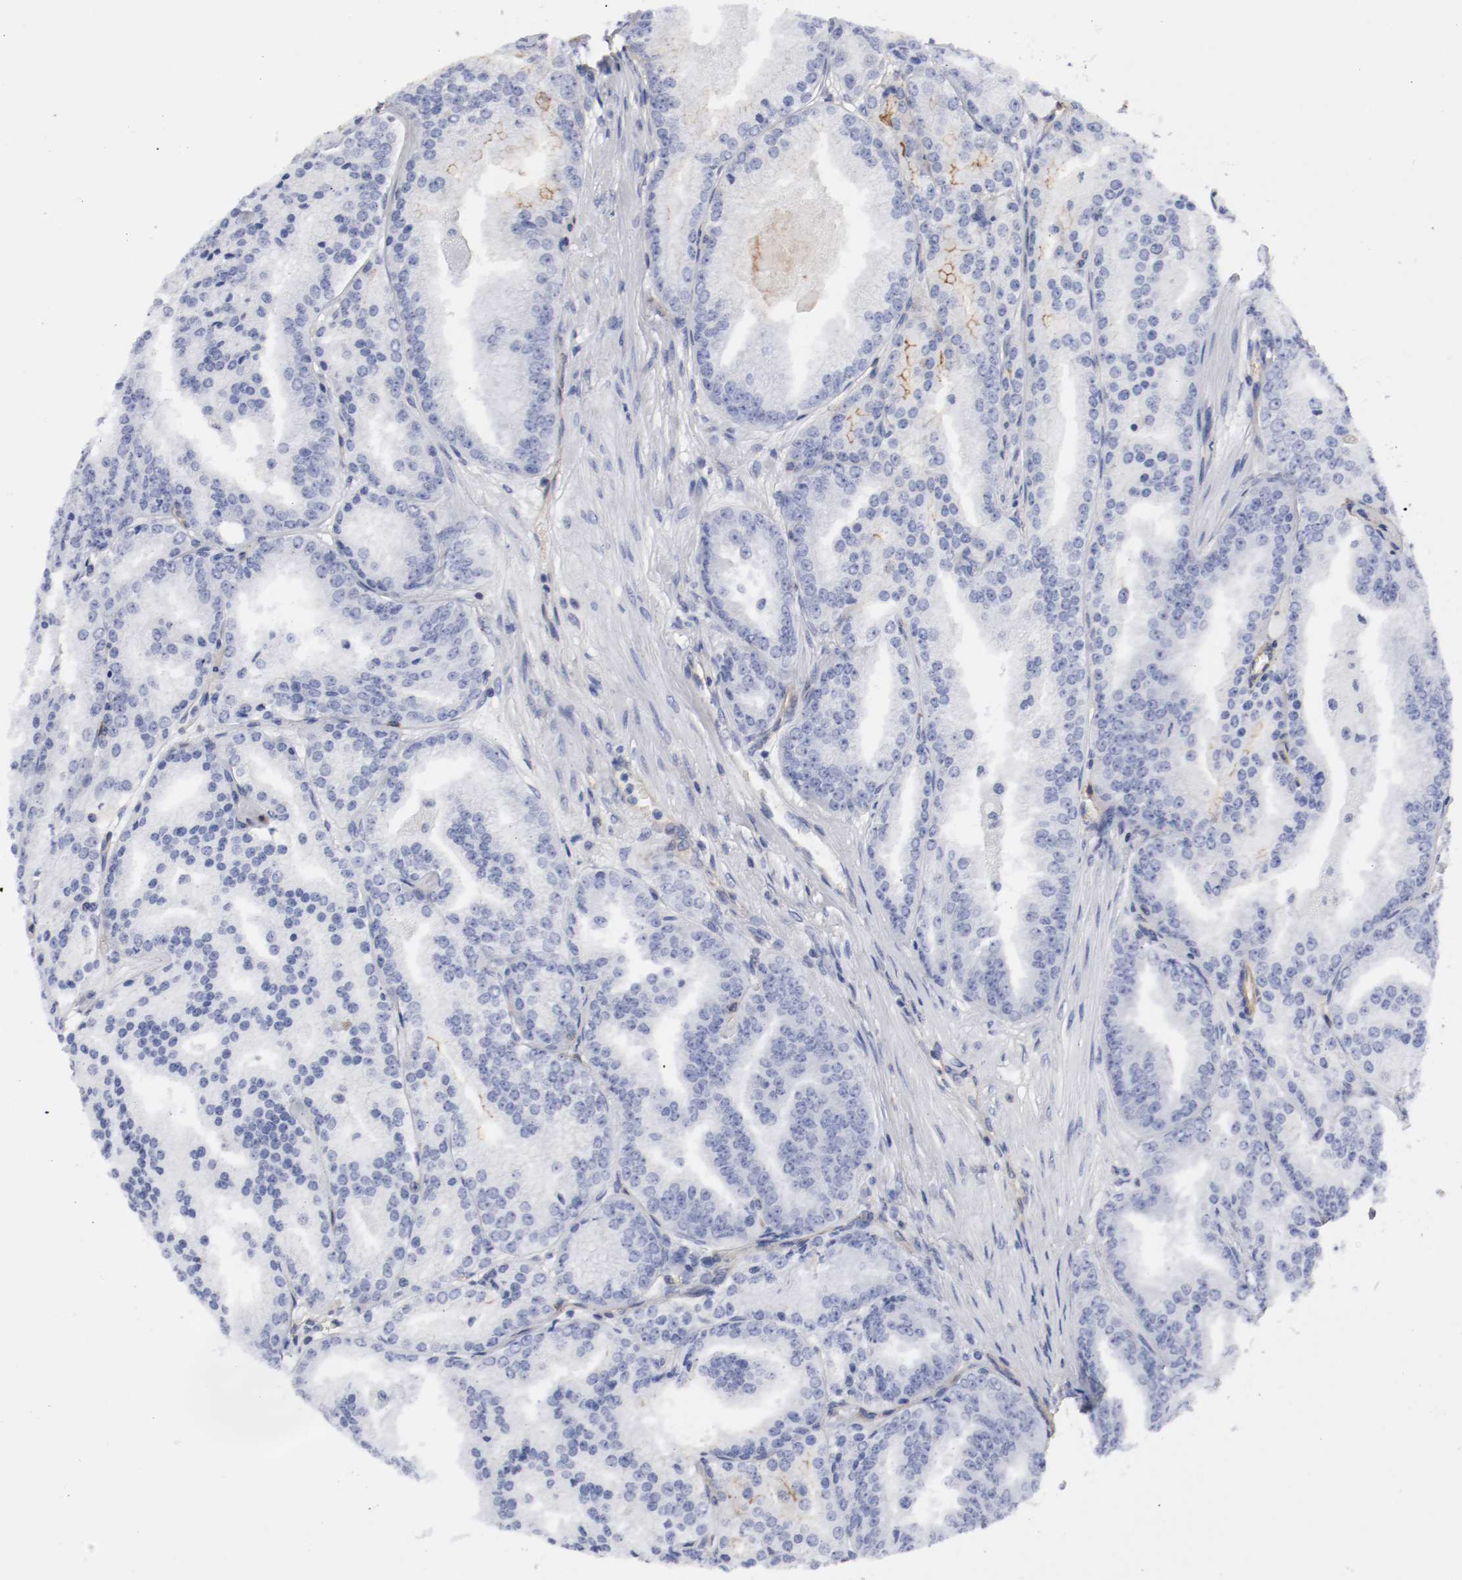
{"staining": {"intensity": "negative", "quantity": "none", "location": "none"}, "tissue": "prostate cancer", "cell_type": "Tumor cells", "image_type": "cancer", "snomed": [{"axis": "morphology", "description": "Adenocarcinoma, High grade"}, {"axis": "topography", "description": "Prostate"}], "caption": "This is a photomicrograph of IHC staining of prostate adenocarcinoma (high-grade), which shows no staining in tumor cells.", "gene": "IFITM1", "patient": {"sex": "male", "age": 61}}